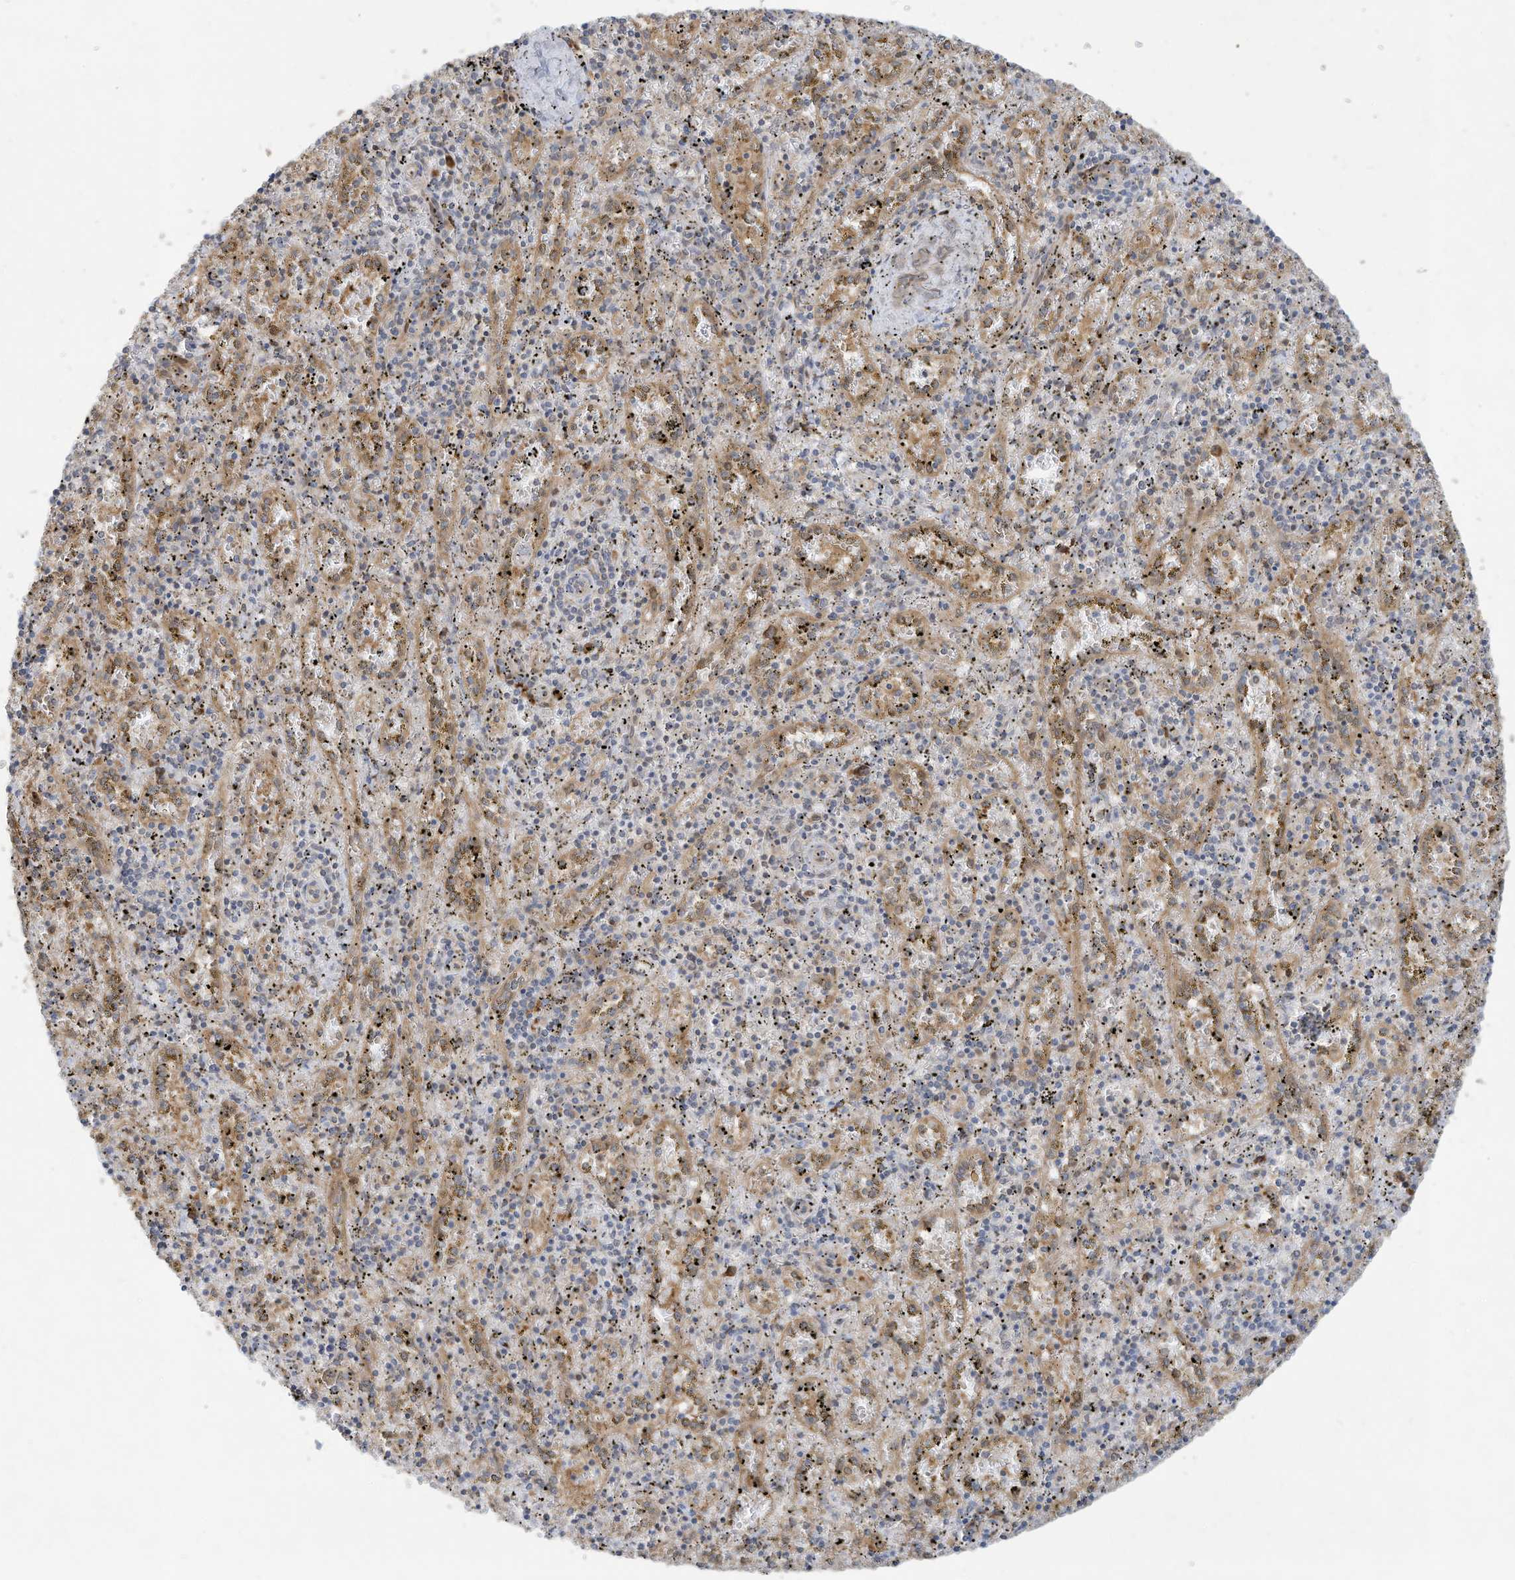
{"staining": {"intensity": "weak", "quantity": "<25%", "location": "cytoplasmic/membranous"}, "tissue": "spleen", "cell_type": "Cells in red pulp", "image_type": "normal", "snomed": [{"axis": "morphology", "description": "Normal tissue, NOS"}, {"axis": "topography", "description": "Spleen"}], "caption": "Immunohistochemistry of normal human spleen demonstrates no positivity in cells in red pulp.", "gene": "USE1", "patient": {"sex": "male", "age": 11}}